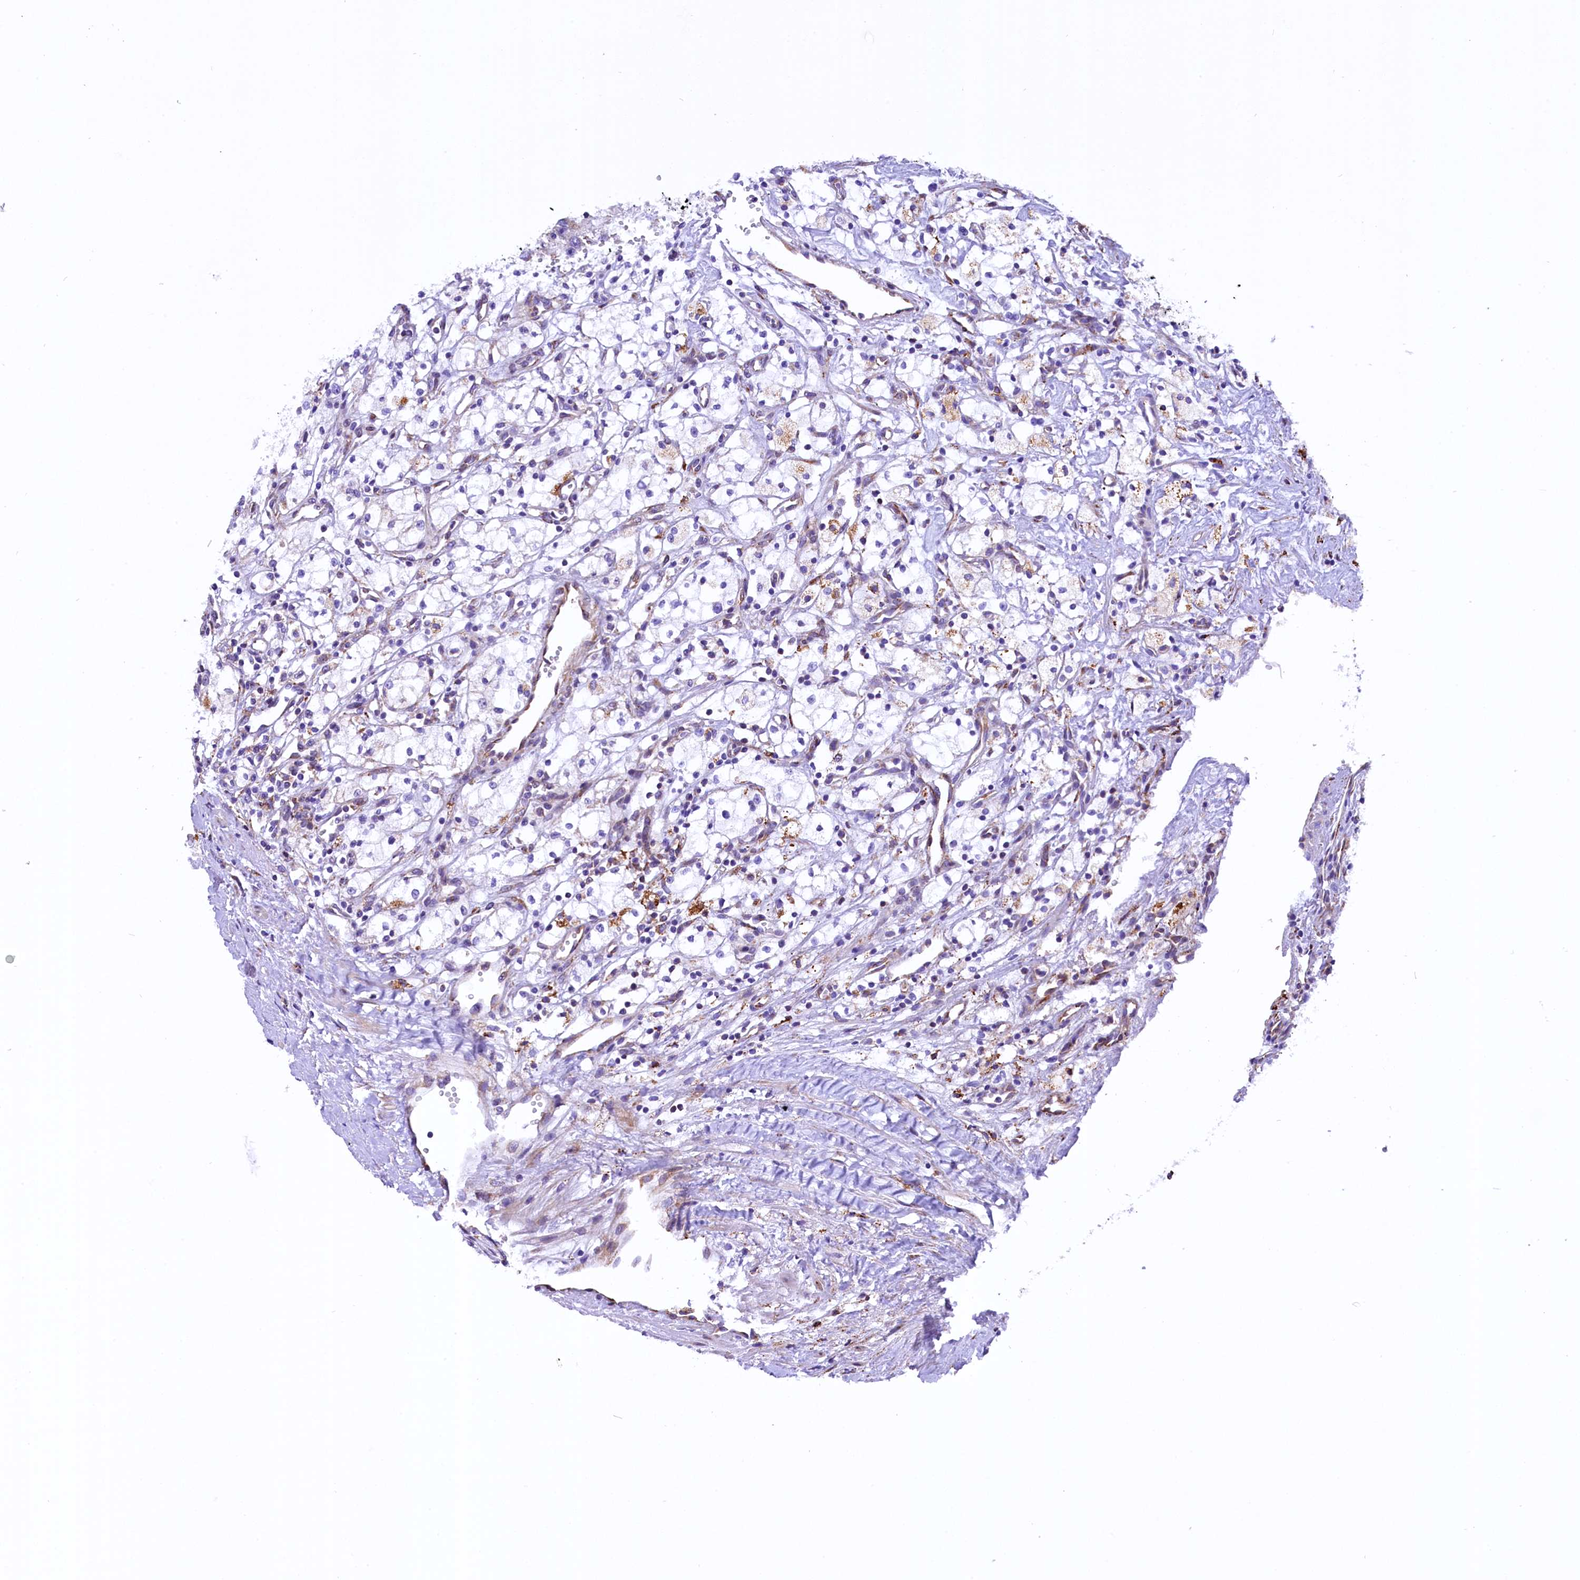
{"staining": {"intensity": "weak", "quantity": "<25%", "location": "cytoplasmic/membranous"}, "tissue": "renal cancer", "cell_type": "Tumor cells", "image_type": "cancer", "snomed": [{"axis": "morphology", "description": "Adenocarcinoma, NOS"}, {"axis": "topography", "description": "Kidney"}], "caption": "A micrograph of renal adenocarcinoma stained for a protein demonstrates no brown staining in tumor cells.", "gene": "CMTR2", "patient": {"sex": "male", "age": 59}}